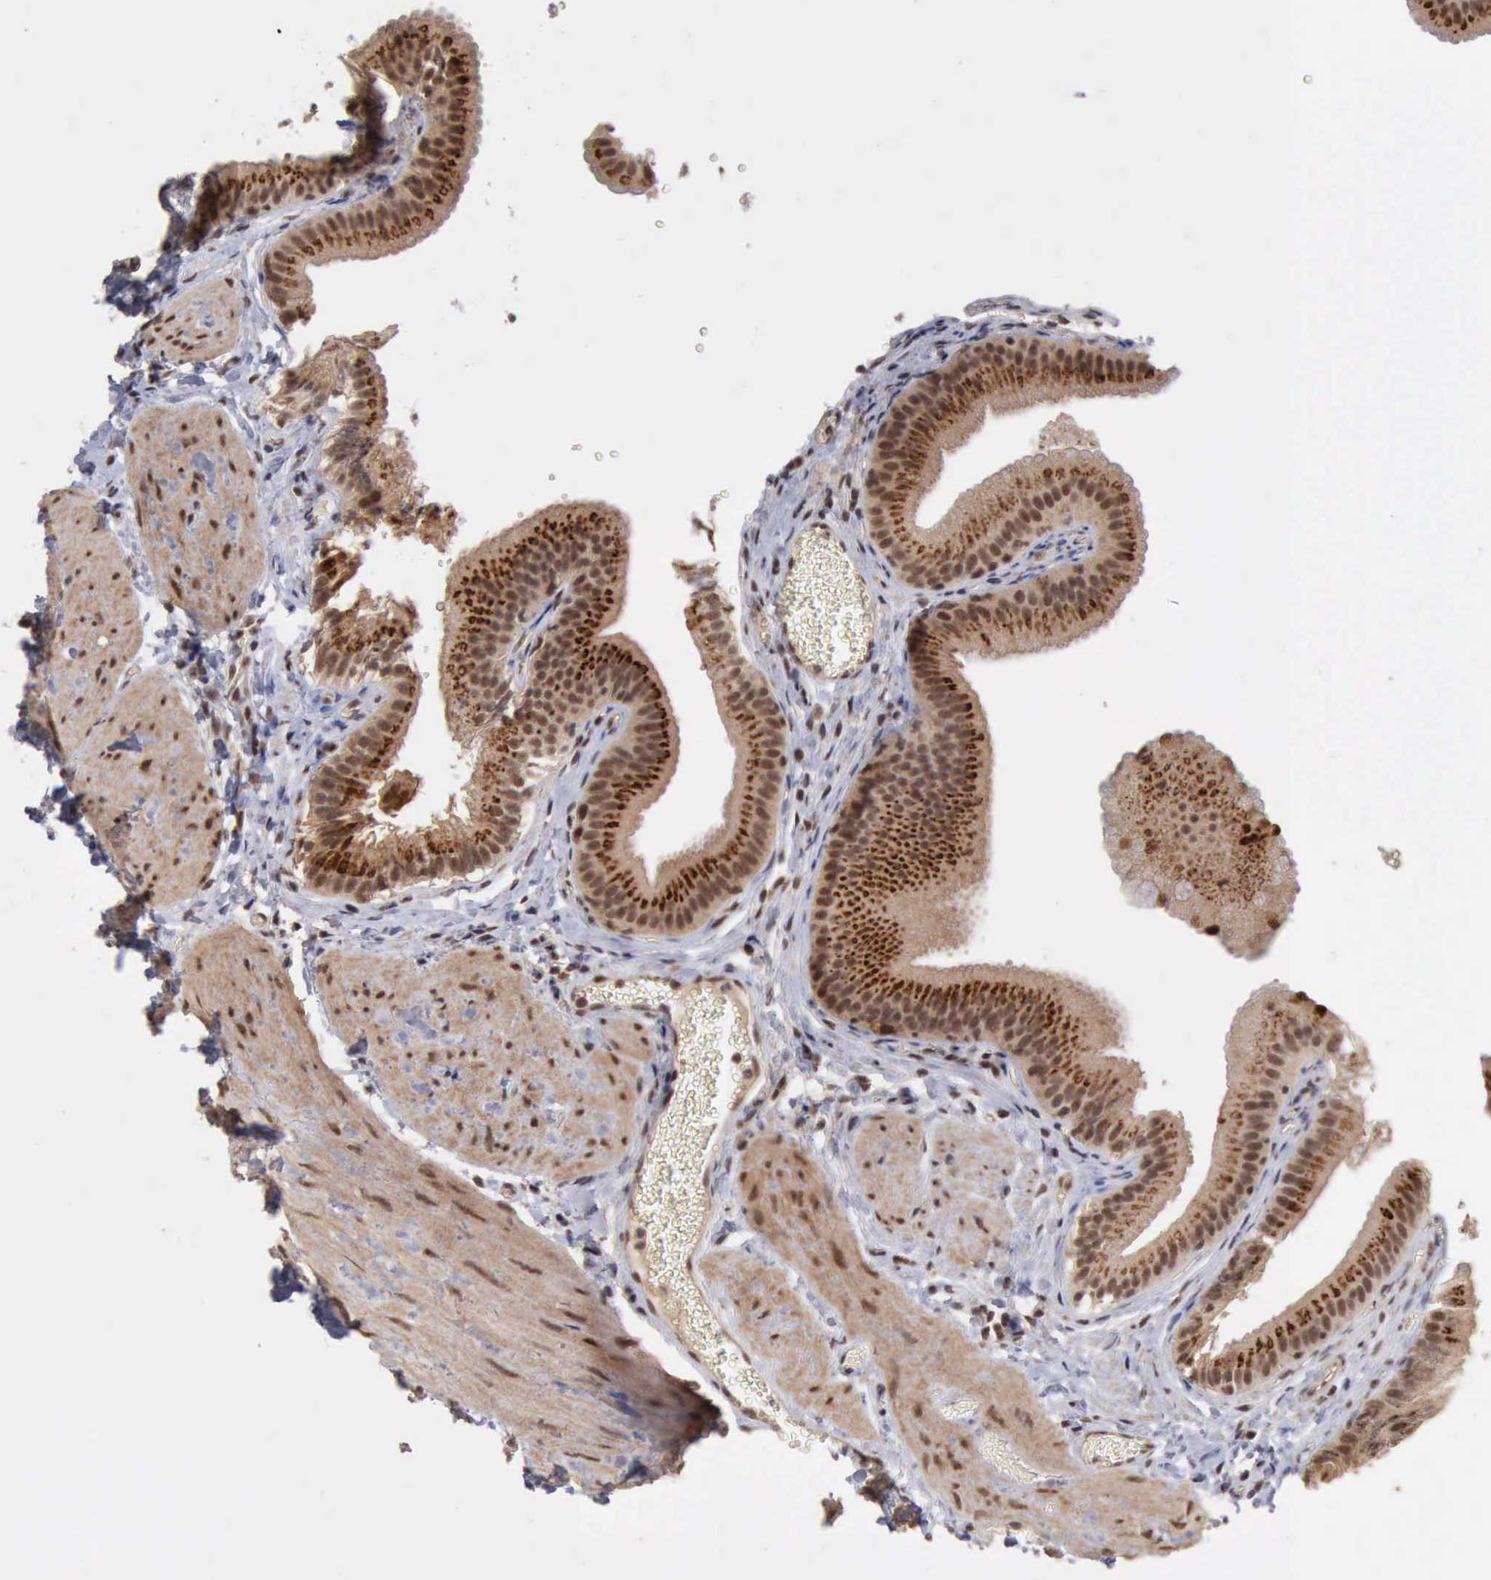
{"staining": {"intensity": "moderate", "quantity": ">75%", "location": "cytoplasmic/membranous,nuclear"}, "tissue": "gallbladder", "cell_type": "Glandular cells", "image_type": "normal", "snomed": [{"axis": "morphology", "description": "Normal tissue, NOS"}, {"axis": "topography", "description": "Gallbladder"}], "caption": "Immunohistochemistry (IHC) (DAB) staining of unremarkable gallbladder reveals moderate cytoplasmic/membranous,nuclear protein staining in about >75% of glandular cells.", "gene": "CDKN2A", "patient": {"sex": "female", "age": 24}}